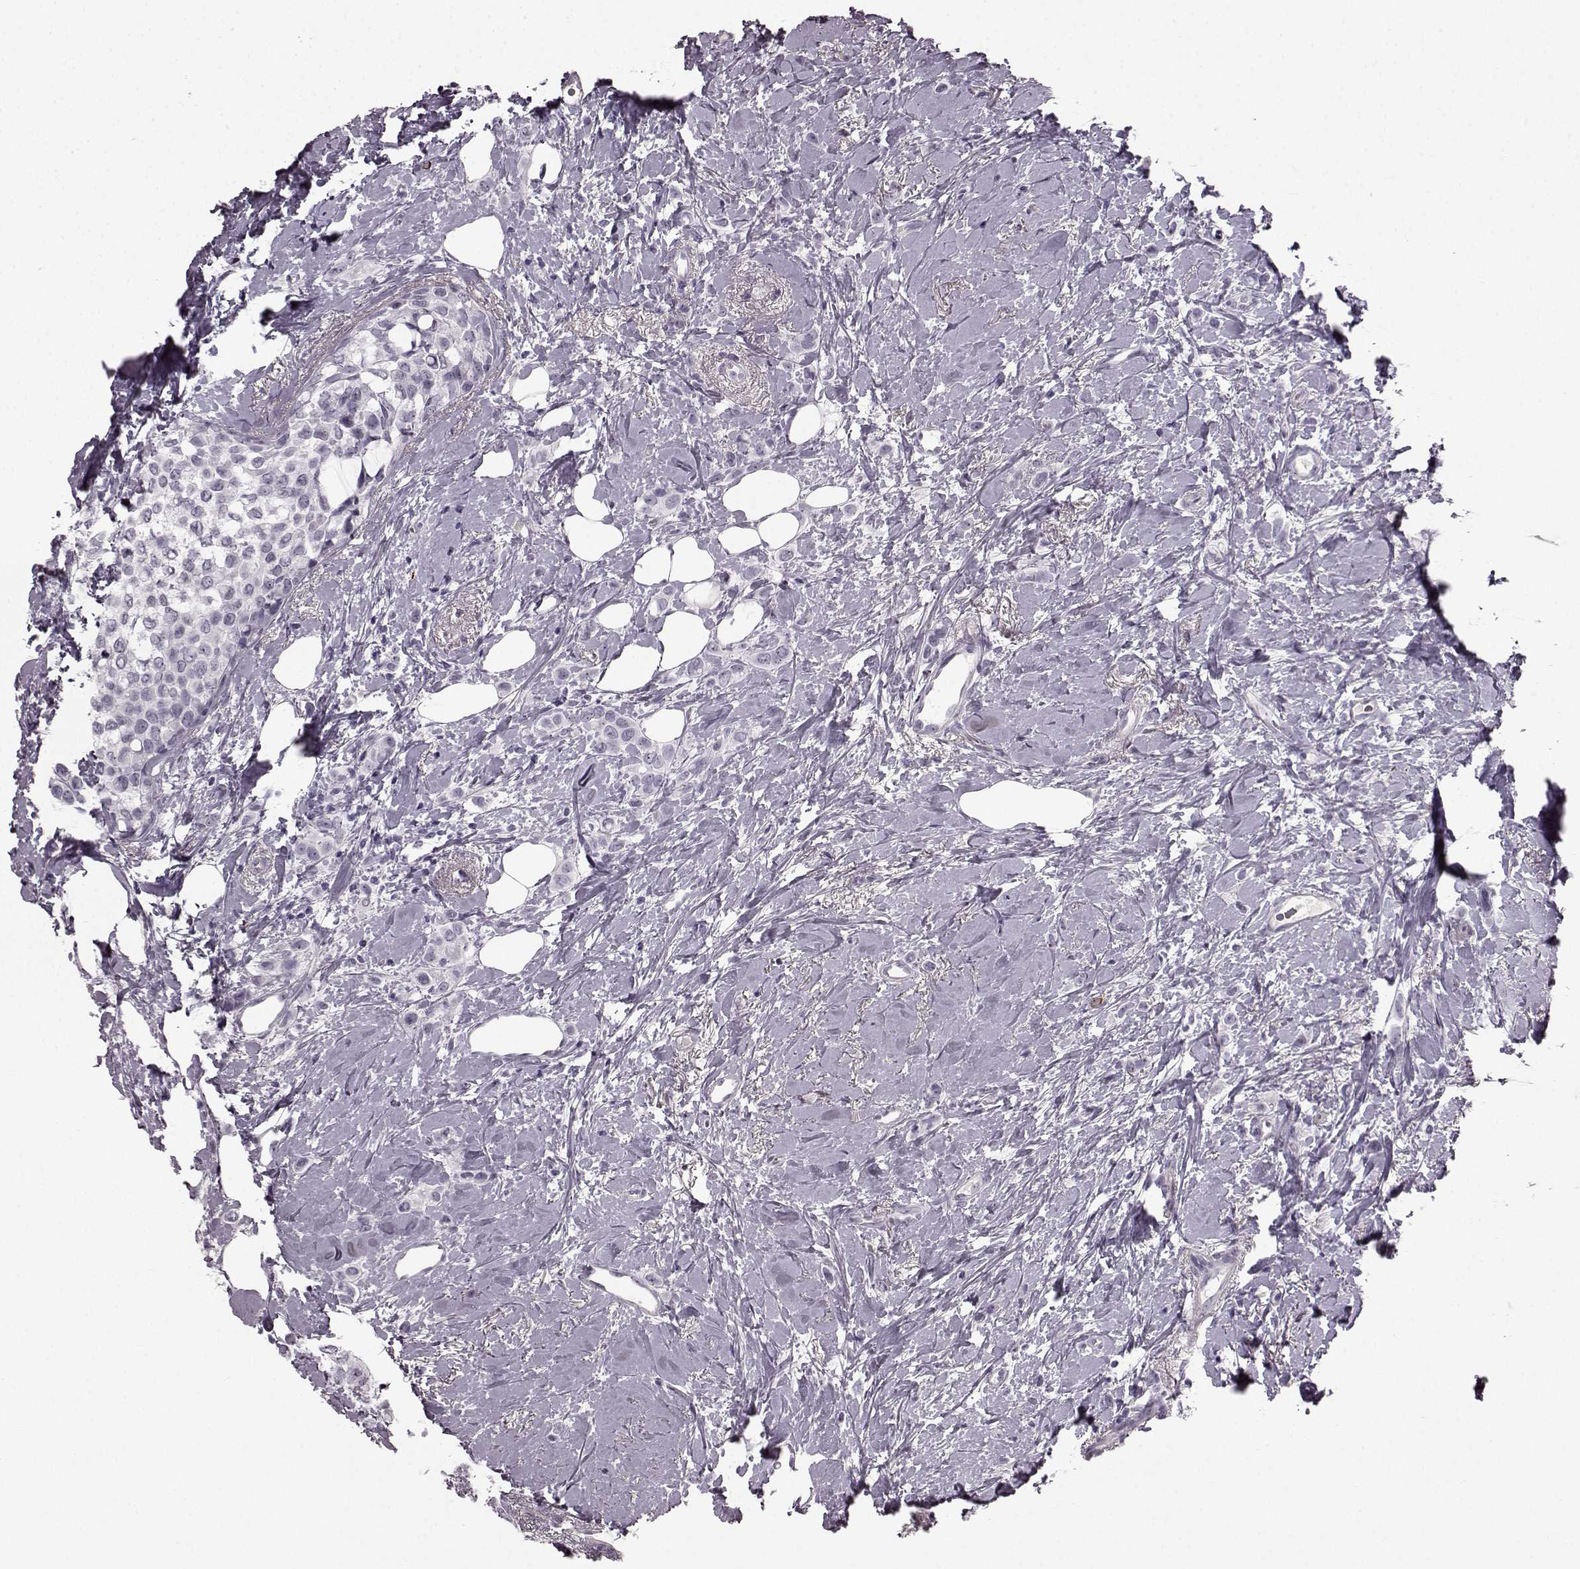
{"staining": {"intensity": "negative", "quantity": "none", "location": "none"}, "tissue": "breast cancer", "cell_type": "Tumor cells", "image_type": "cancer", "snomed": [{"axis": "morphology", "description": "Lobular carcinoma"}, {"axis": "topography", "description": "Breast"}], "caption": "High power microscopy image of an IHC image of breast cancer (lobular carcinoma), revealing no significant expression in tumor cells.", "gene": "PRPH2", "patient": {"sex": "female", "age": 66}}